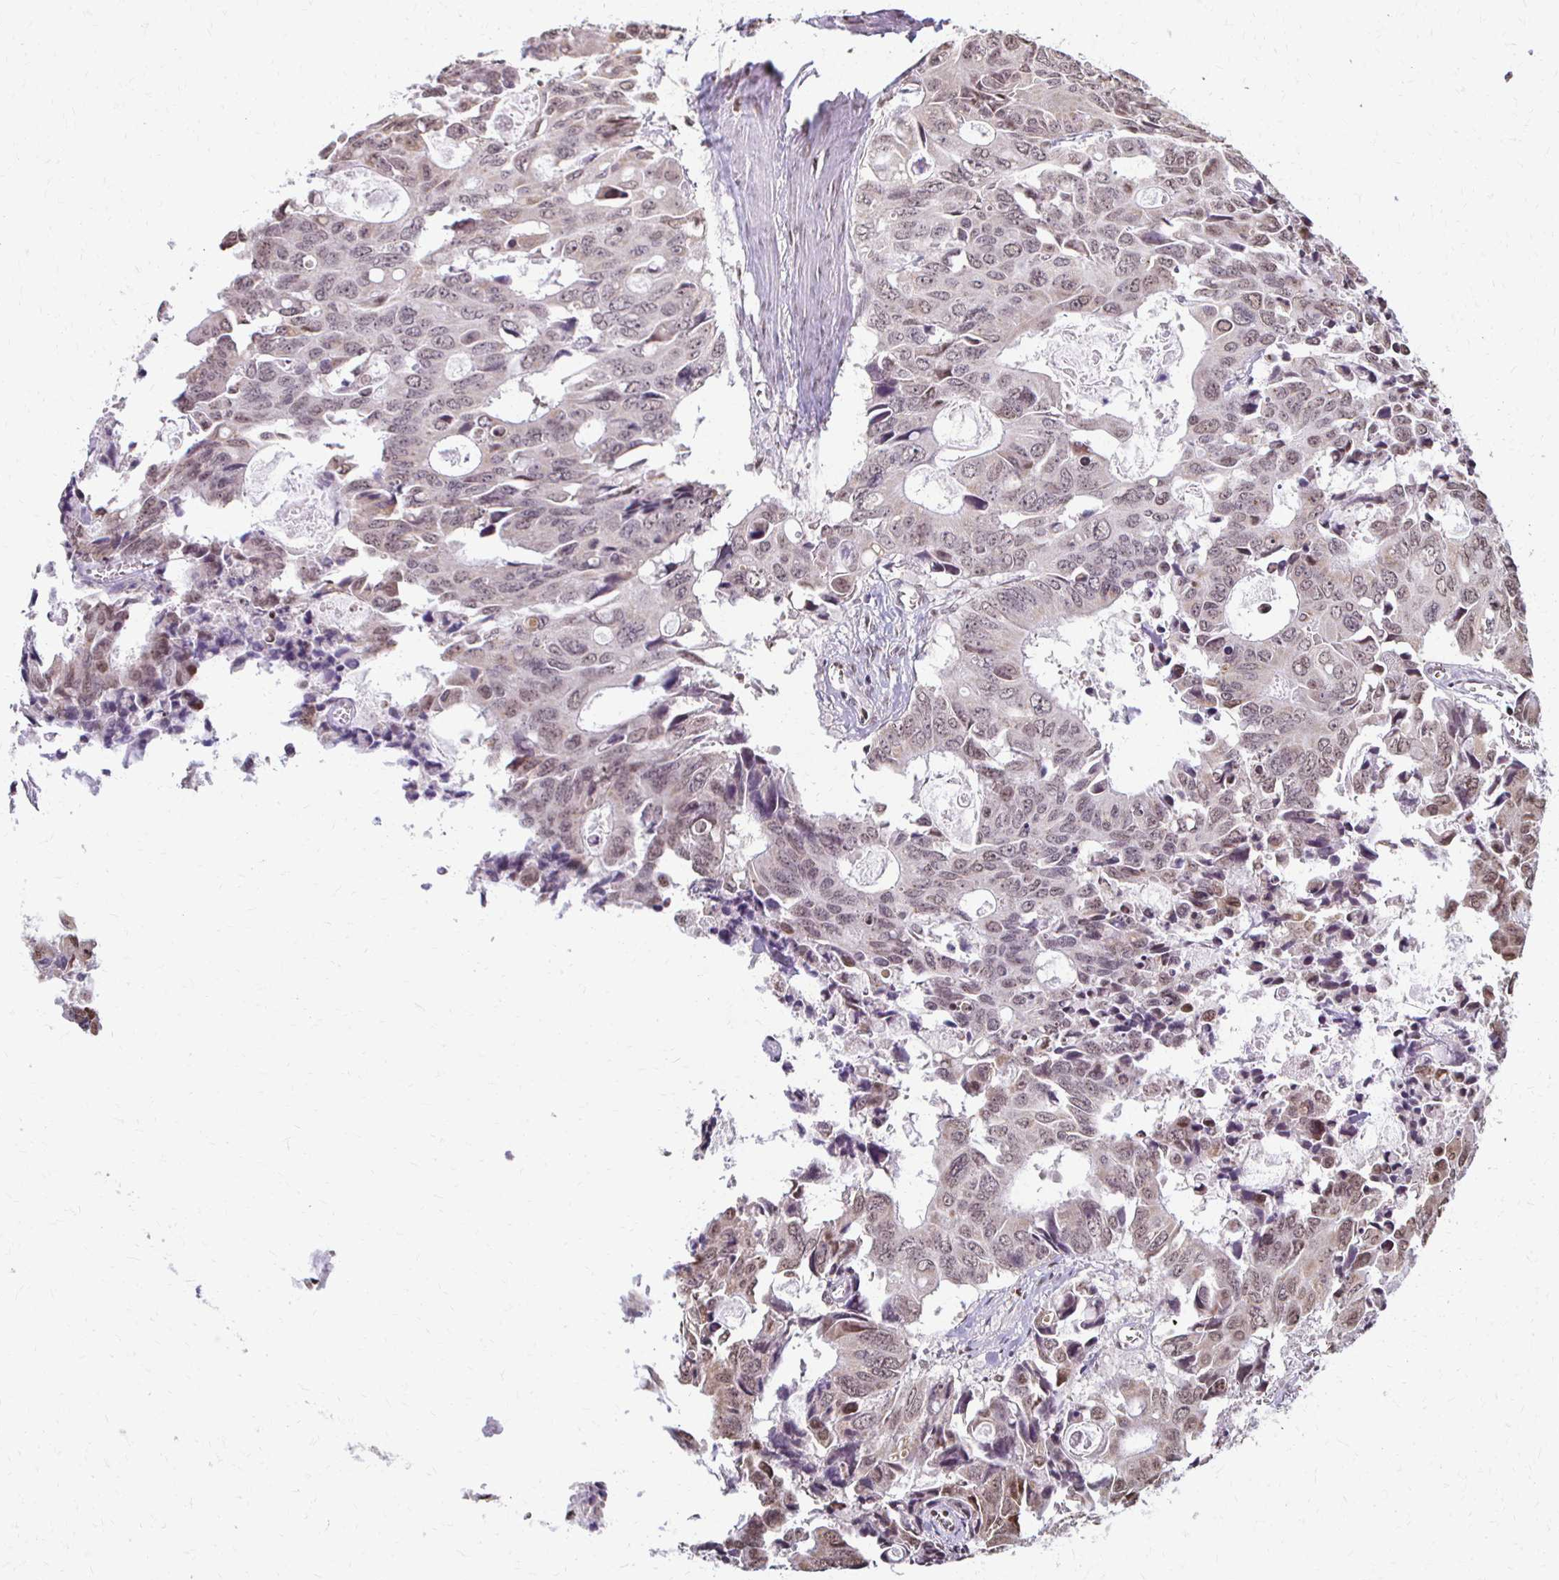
{"staining": {"intensity": "weak", "quantity": "25%-75%", "location": "cytoplasmic/membranous,nuclear"}, "tissue": "colorectal cancer", "cell_type": "Tumor cells", "image_type": "cancer", "snomed": [{"axis": "morphology", "description": "Adenocarcinoma, NOS"}, {"axis": "topography", "description": "Rectum"}], "caption": "This is a micrograph of immunohistochemistry staining of colorectal cancer, which shows weak positivity in the cytoplasmic/membranous and nuclear of tumor cells.", "gene": "HOXA9", "patient": {"sex": "male", "age": 76}}